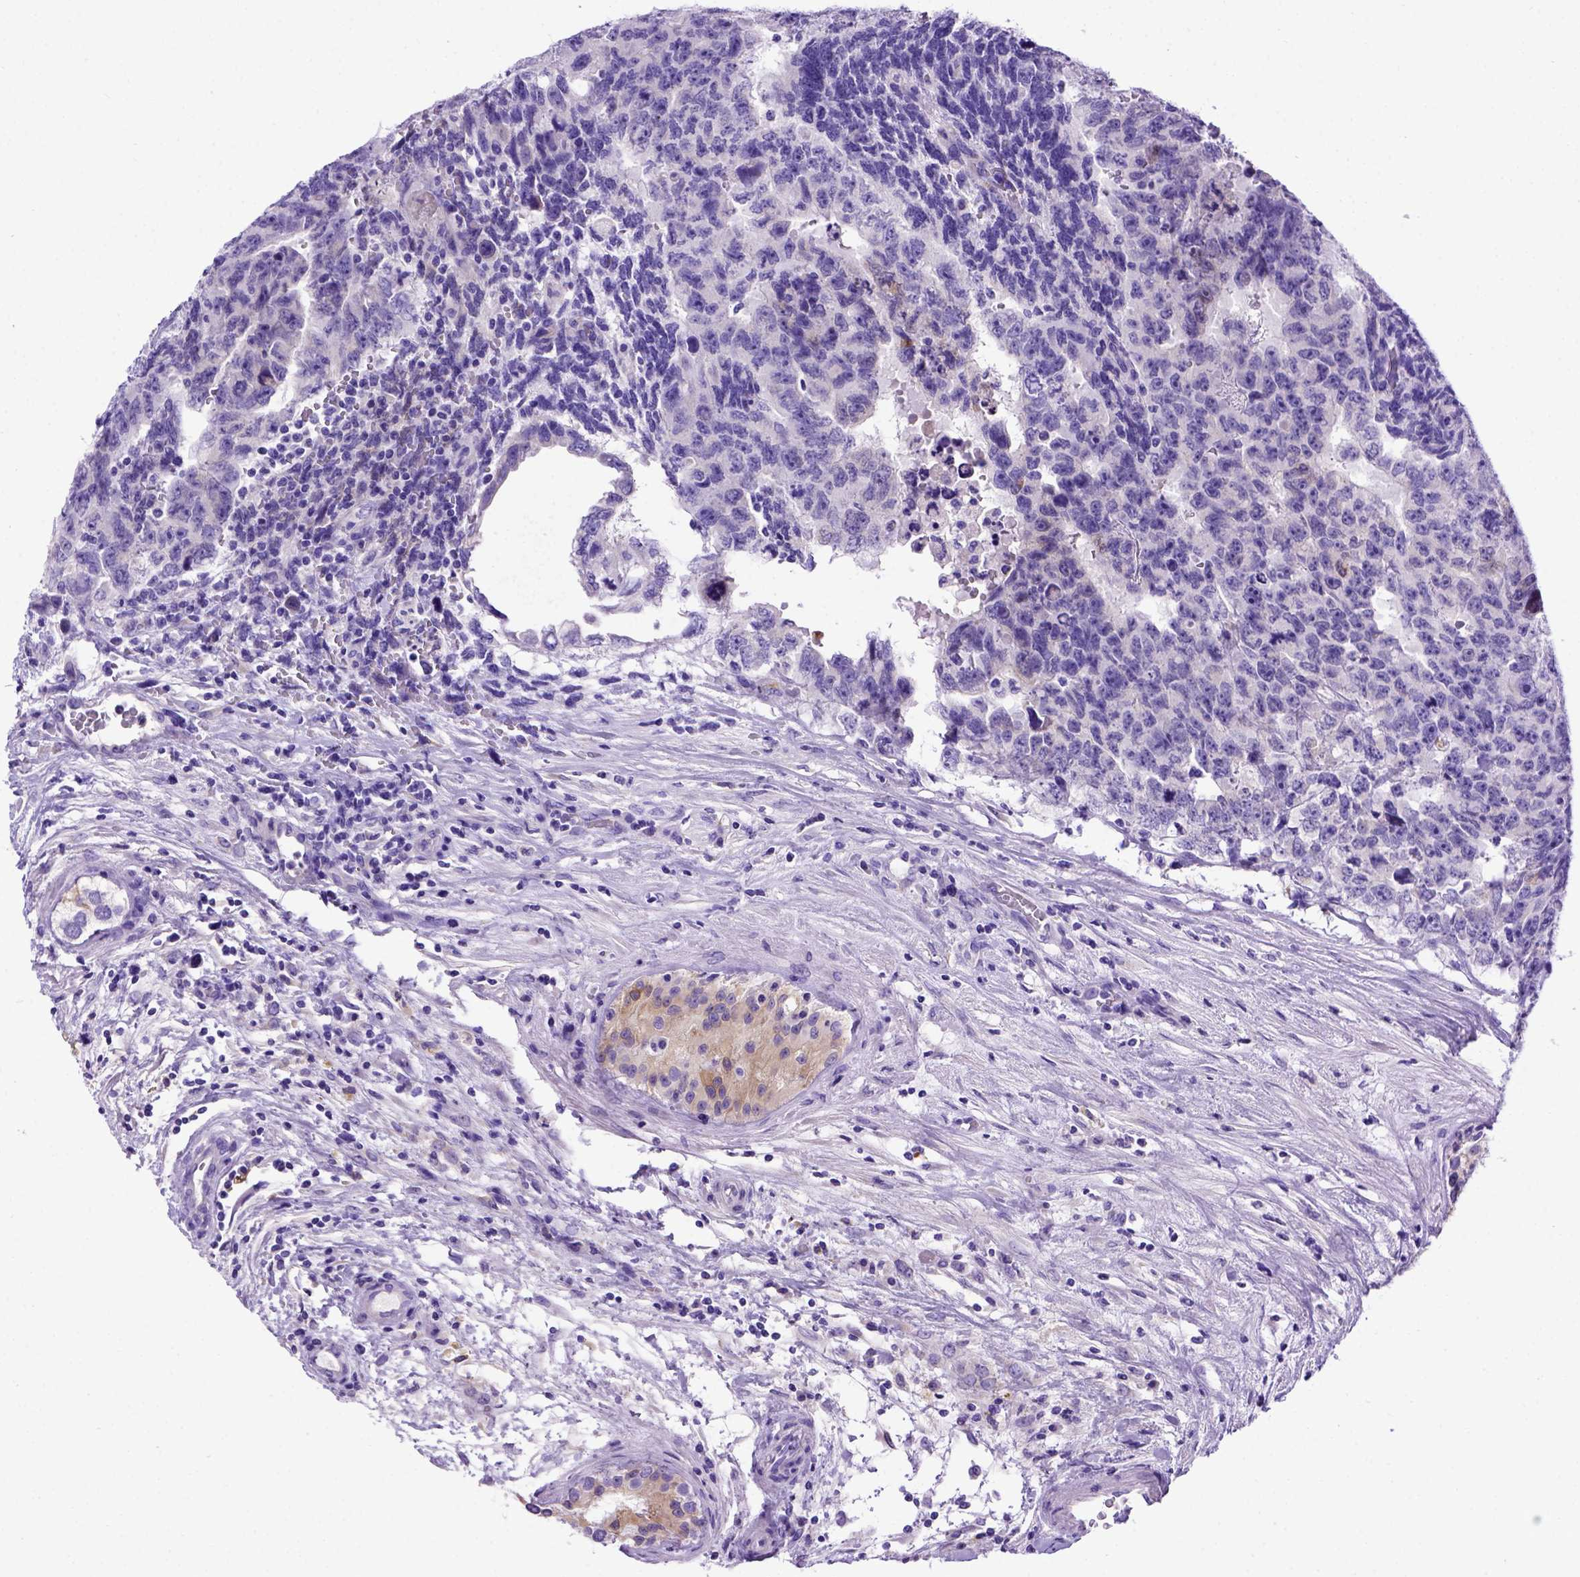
{"staining": {"intensity": "negative", "quantity": "none", "location": "none"}, "tissue": "testis cancer", "cell_type": "Tumor cells", "image_type": "cancer", "snomed": [{"axis": "morphology", "description": "Carcinoma, Embryonal, NOS"}, {"axis": "topography", "description": "Testis"}], "caption": "A photomicrograph of human testis cancer is negative for staining in tumor cells. The staining was performed using DAB to visualize the protein expression in brown, while the nuclei were stained in blue with hematoxylin (Magnification: 20x).", "gene": "PTGES", "patient": {"sex": "male", "age": 24}}